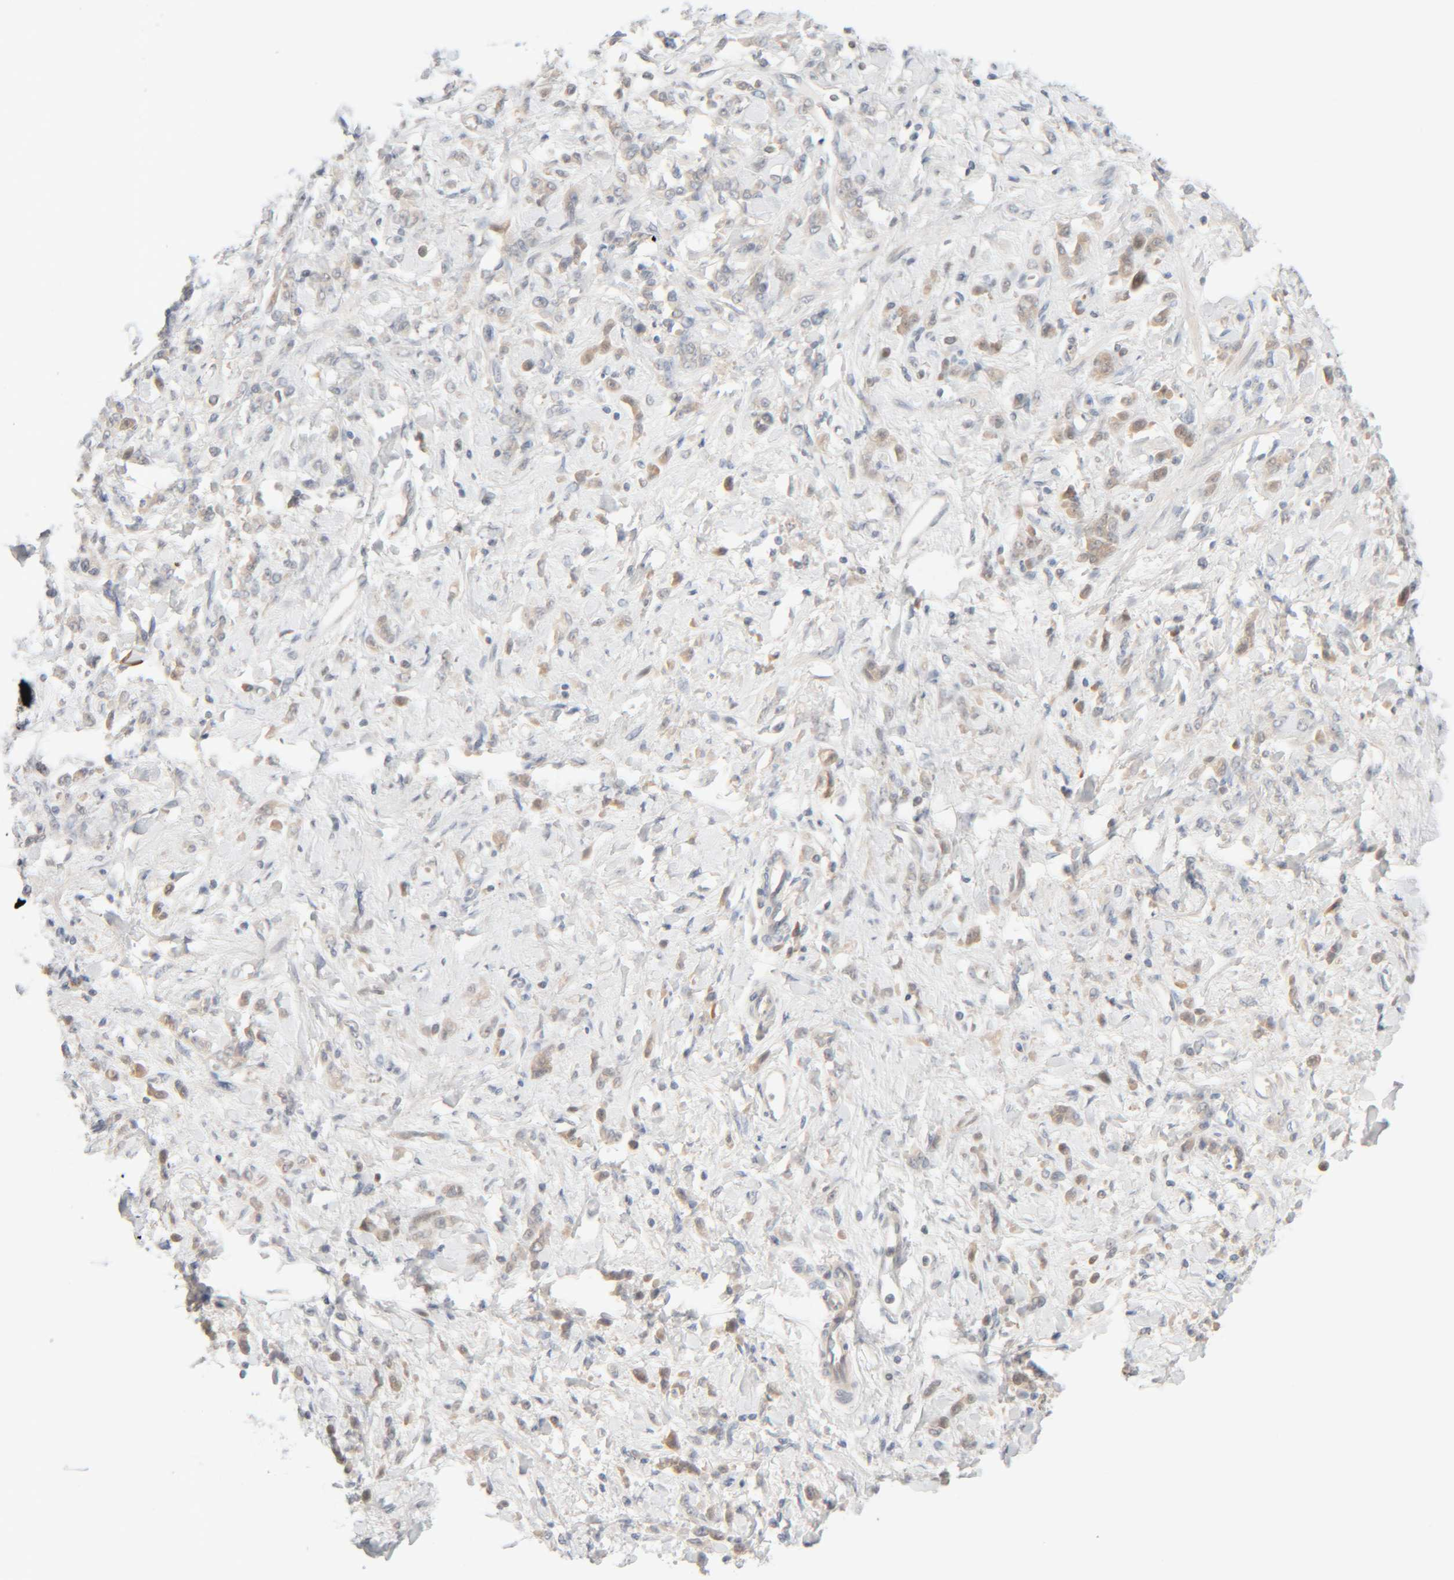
{"staining": {"intensity": "negative", "quantity": "none", "location": "none"}, "tissue": "stomach cancer", "cell_type": "Tumor cells", "image_type": "cancer", "snomed": [{"axis": "morphology", "description": "Normal tissue, NOS"}, {"axis": "morphology", "description": "Adenocarcinoma, NOS"}, {"axis": "topography", "description": "Stomach"}], "caption": "Tumor cells show no significant staining in stomach cancer (adenocarcinoma).", "gene": "CHKA", "patient": {"sex": "male", "age": 82}}